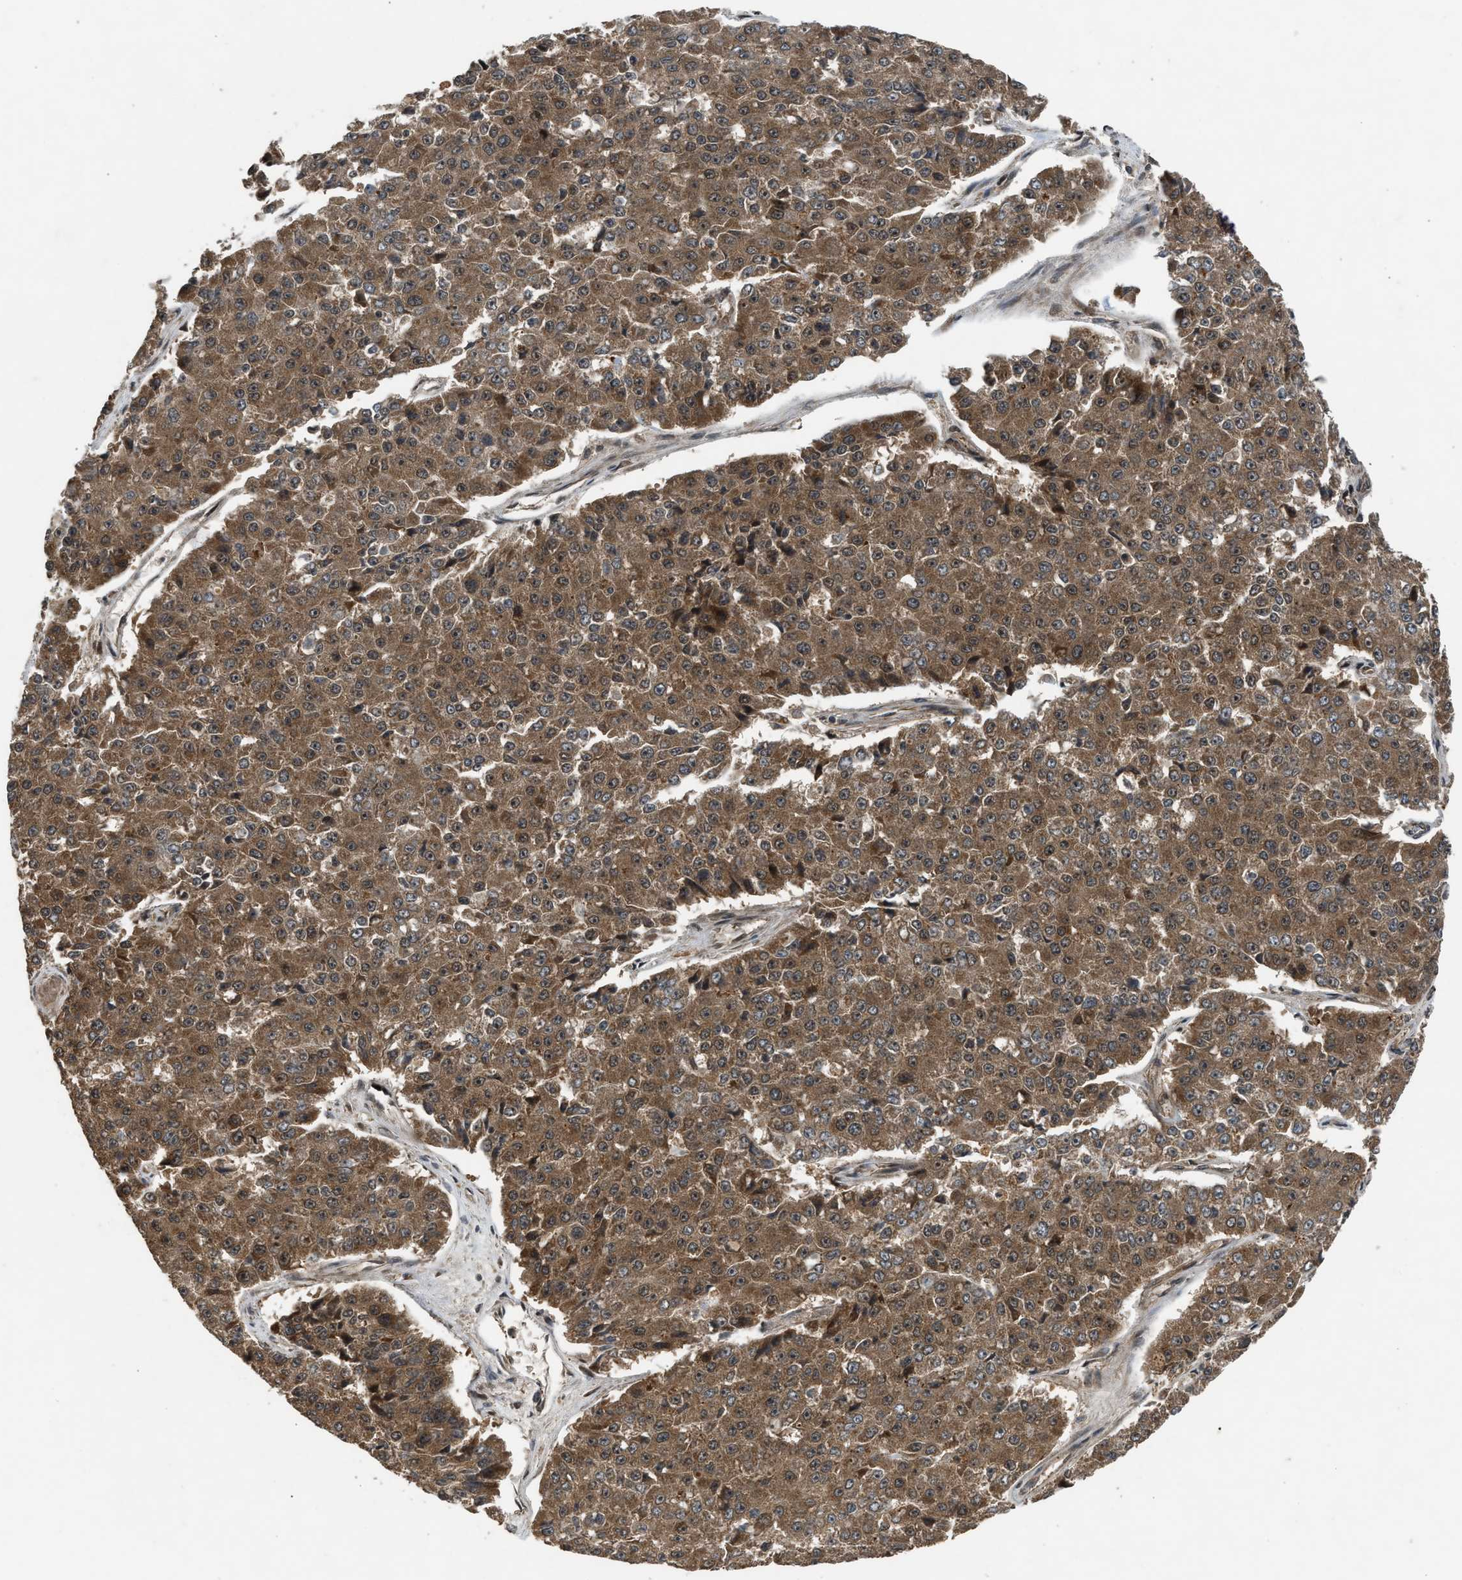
{"staining": {"intensity": "strong", "quantity": ">75%", "location": "cytoplasmic/membranous,nuclear"}, "tissue": "pancreatic cancer", "cell_type": "Tumor cells", "image_type": "cancer", "snomed": [{"axis": "morphology", "description": "Adenocarcinoma, NOS"}, {"axis": "topography", "description": "Pancreas"}], "caption": "Pancreatic cancer stained for a protein demonstrates strong cytoplasmic/membranous and nuclear positivity in tumor cells.", "gene": "TXNL1", "patient": {"sex": "male", "age": 50}}